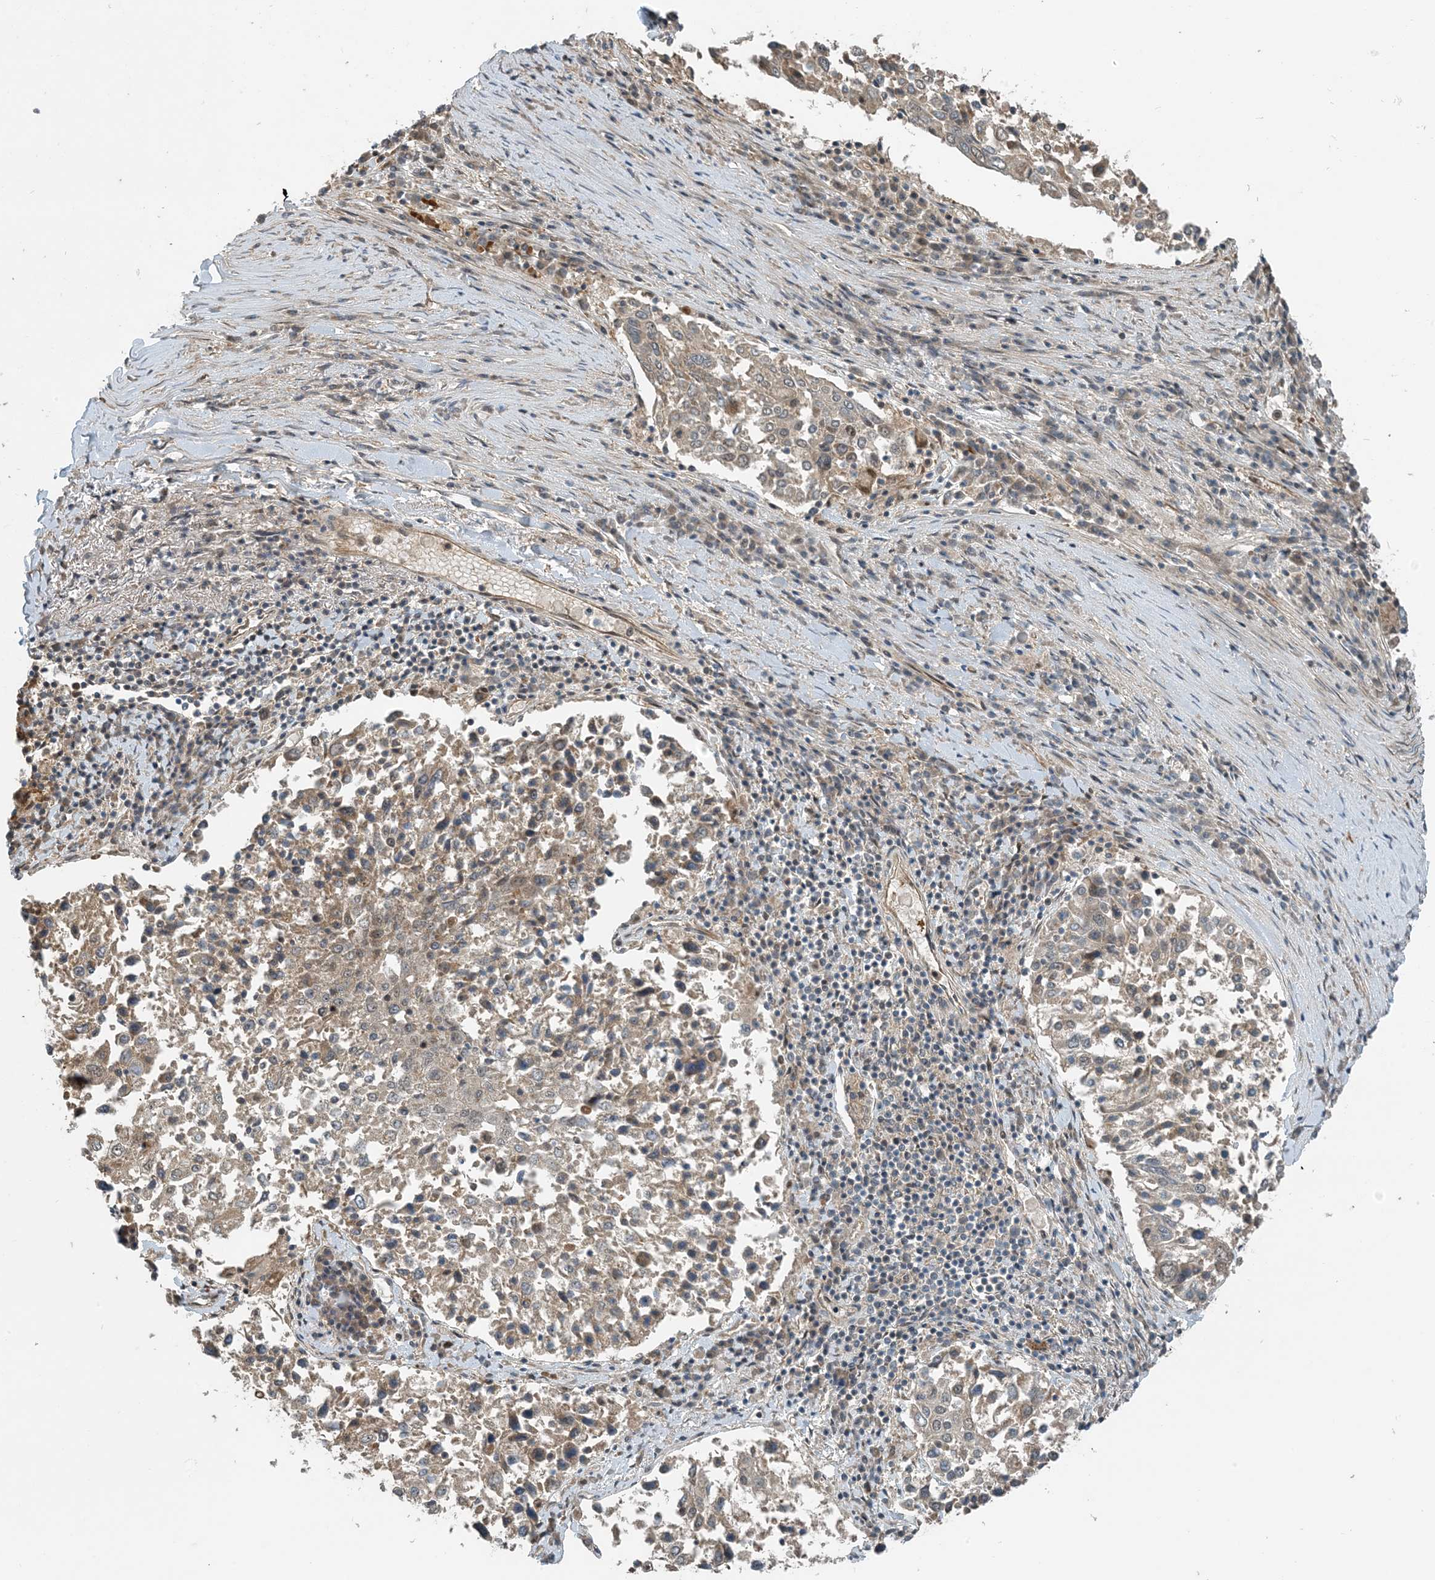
{"staining": {"intensity": "weak", "quantity": ">75%", "location": "cytoplasmic/membranous"}, "tissue": "lung cancer", "cell_type": "Tumor cells", "image_type": "cancer", "snomed": [{"axis": "morphology", "description": "Squamous cell carcinoma, NOS"}, {"axis": "topography", "description": "Lung"}], "caption": "Human lung cancer stained for a protein (brown) reveals weak cytoplasmic/membranous positive positivity in approximately >75% of tumor cells.", "gene": "ZBTB3", "patient": {"sex": "male", "age": 65}}